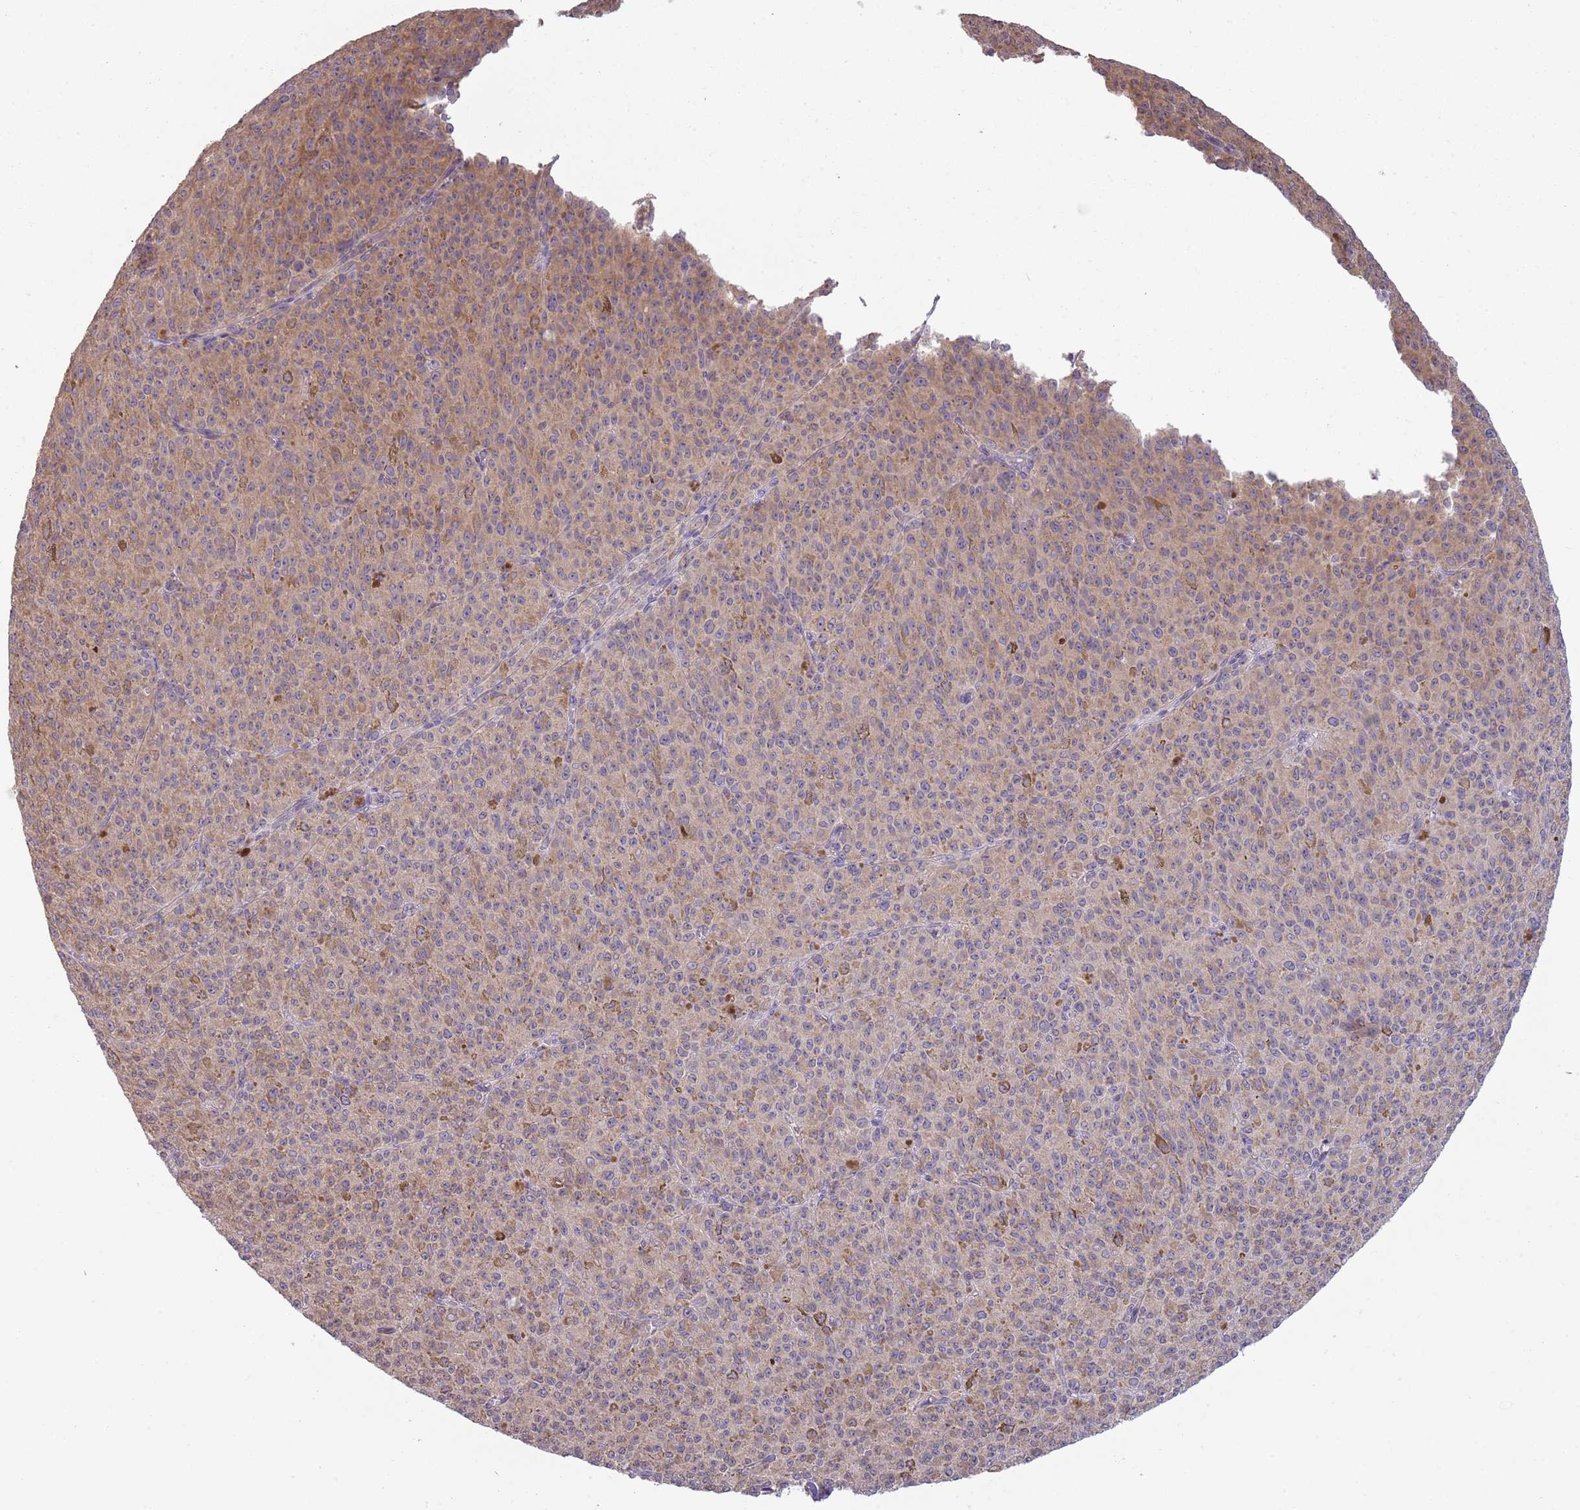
{"staining": {"intensity": "weak", "quantity": "25%-75%", "location": "cytoplasmic/membranous"}, "tissue": "melanoma", "cell_type": "Tumor cells", "image_type": "cancer", "snomed": [{"axis": "morphology", "description": "Malignant melanoma, NOS"}, {"axis": "topography", "description": "Skin"}], "caption": "A high-resolution photomicrograph shows immunohistochemistry (IHC) staining of melanoma, which reveals weak cytoplasmic/membranous expression in about 25%-75% of tumor cells.", "gene": "SKOR2", "patient": {"sex": "female", "age": 52}}